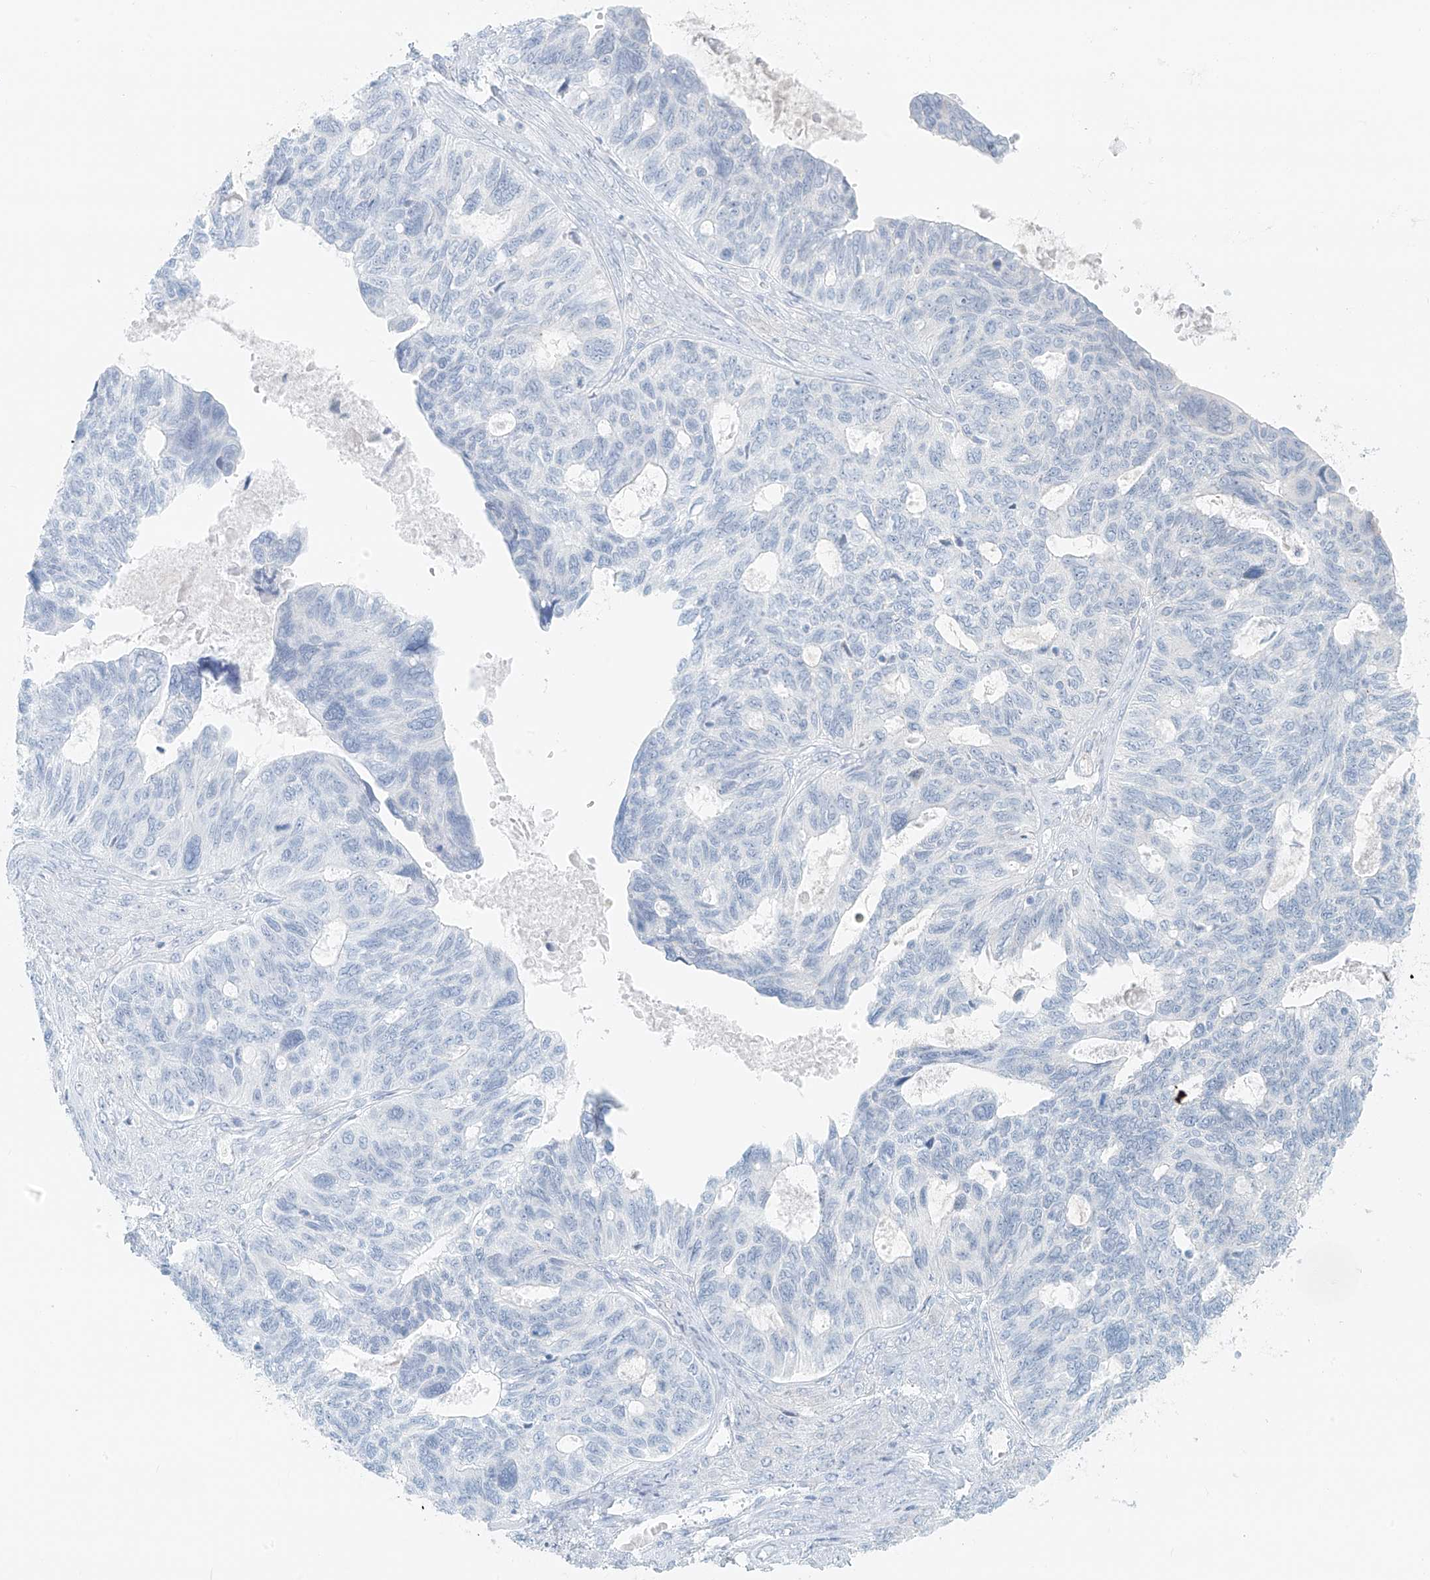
{"staining": {"intensity": "negative", "quantity": "none", "location": "none"}, "tissue": "ovarian cancer", "cell_type": "Tumor cells", "image_type": "cancer", "snomed": [{"axis": "morphology", "description": "Cystadenocarcinoma, serous, NOS"}, {"axis": "topography", "description": "Ovary"}], "caption": "Ovarian cancer was stained to show a protein in brown. There is no significant positivity in tumor cells.", "gene": "UST", "patient": {"sex": "female", "age": 79}}